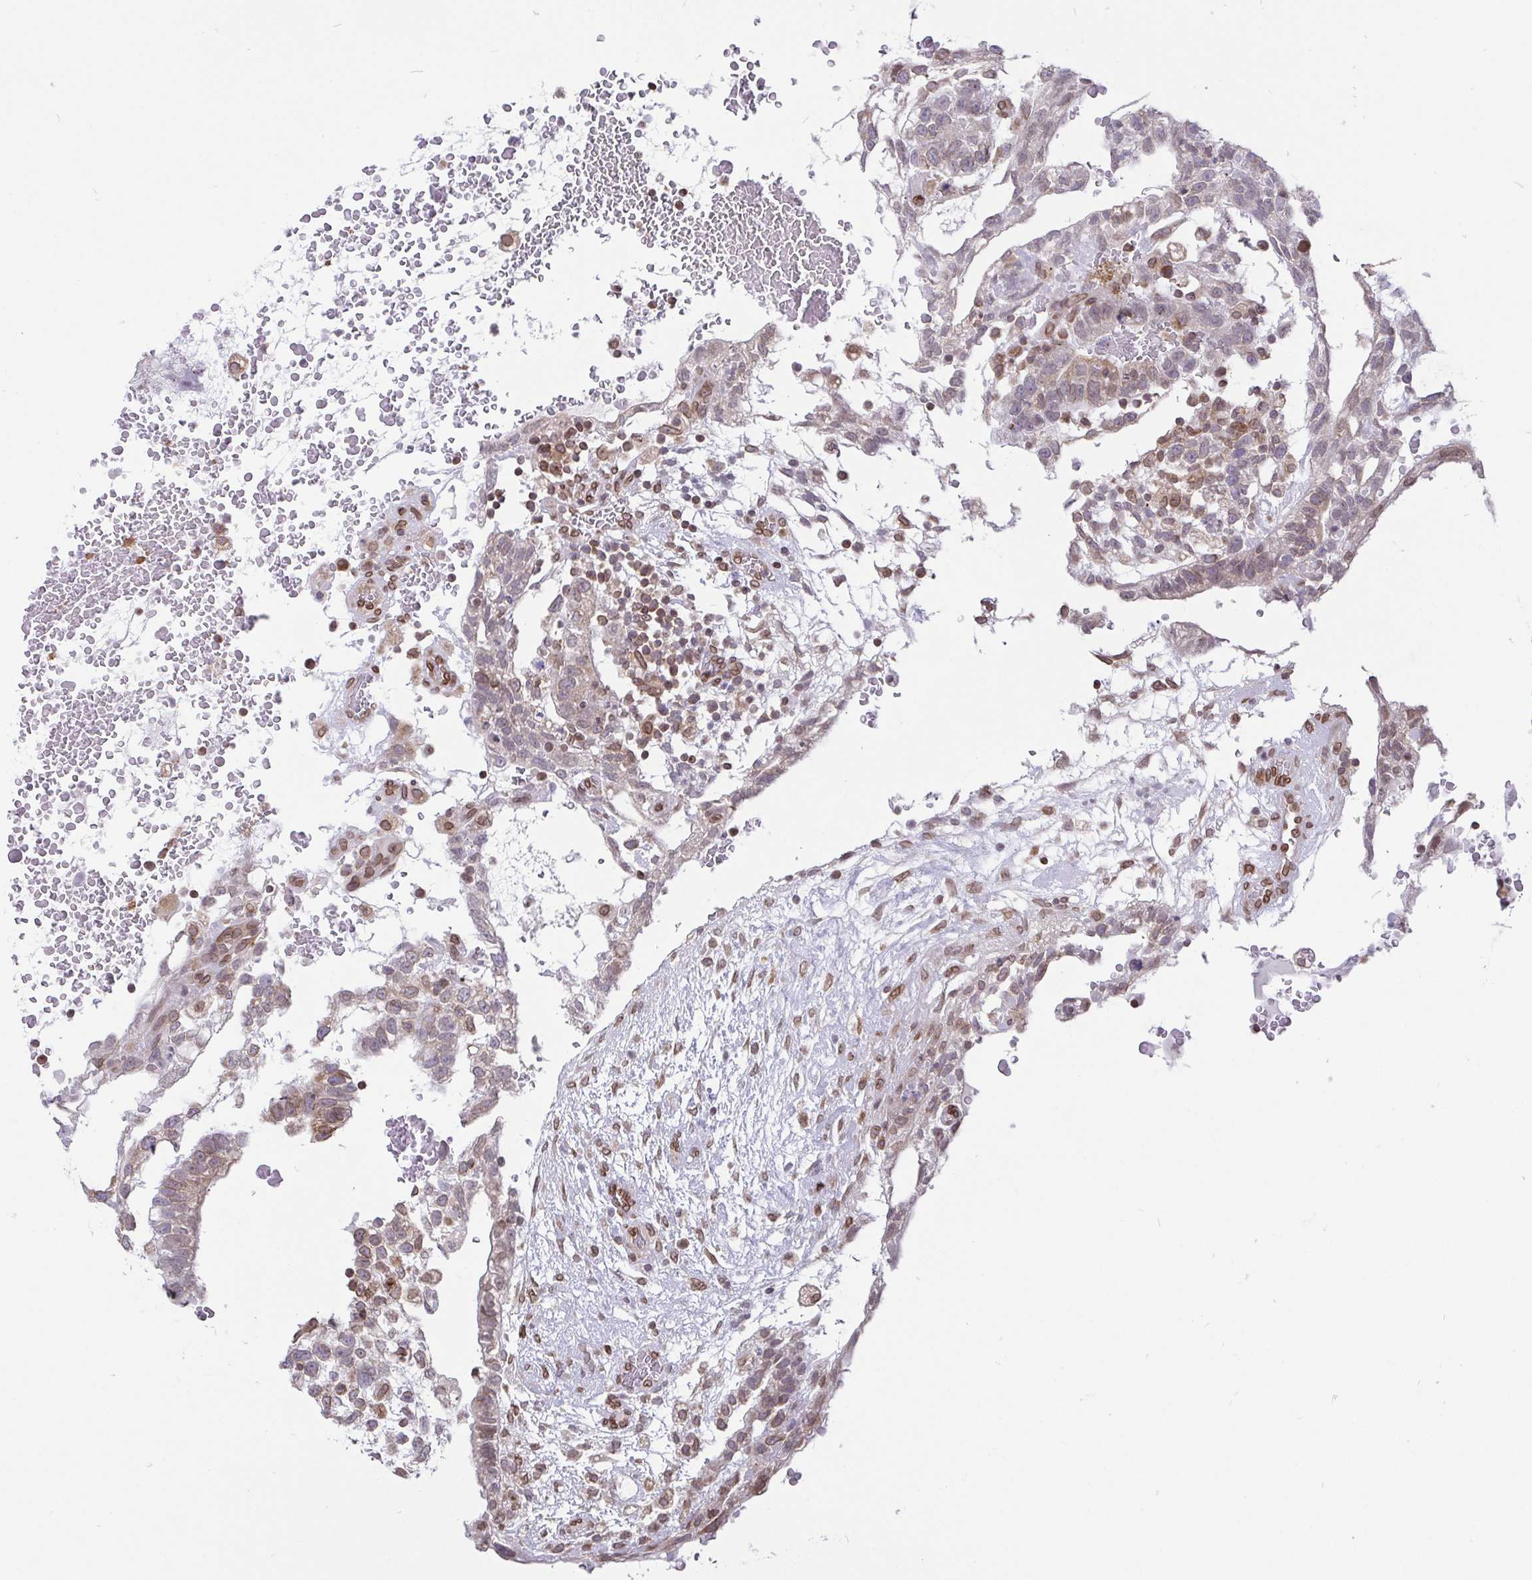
{"staining": {"intensity": "weak", "quantity": "25%-75%", "location": "cytoplasmic/membranous,nuclear"}, "tissue": "testis cancer", "cell_type": "Tumor cells", "image_type": "cancer", "snomed": [{"axis": "morphology", "description": "Carcinoma, Embryonal, NOS"}, {"axis": "topography", "description": "Testis"}], "caption": "Human testis embryonal carcinoma stained for a protein (brown) demonstrates weak cytoplasmic/membranous and nuclear positive staining in about 25%-75% of tumor cells.", "gene": "EMD", "patient": {"sex": "male", "age": 32}}